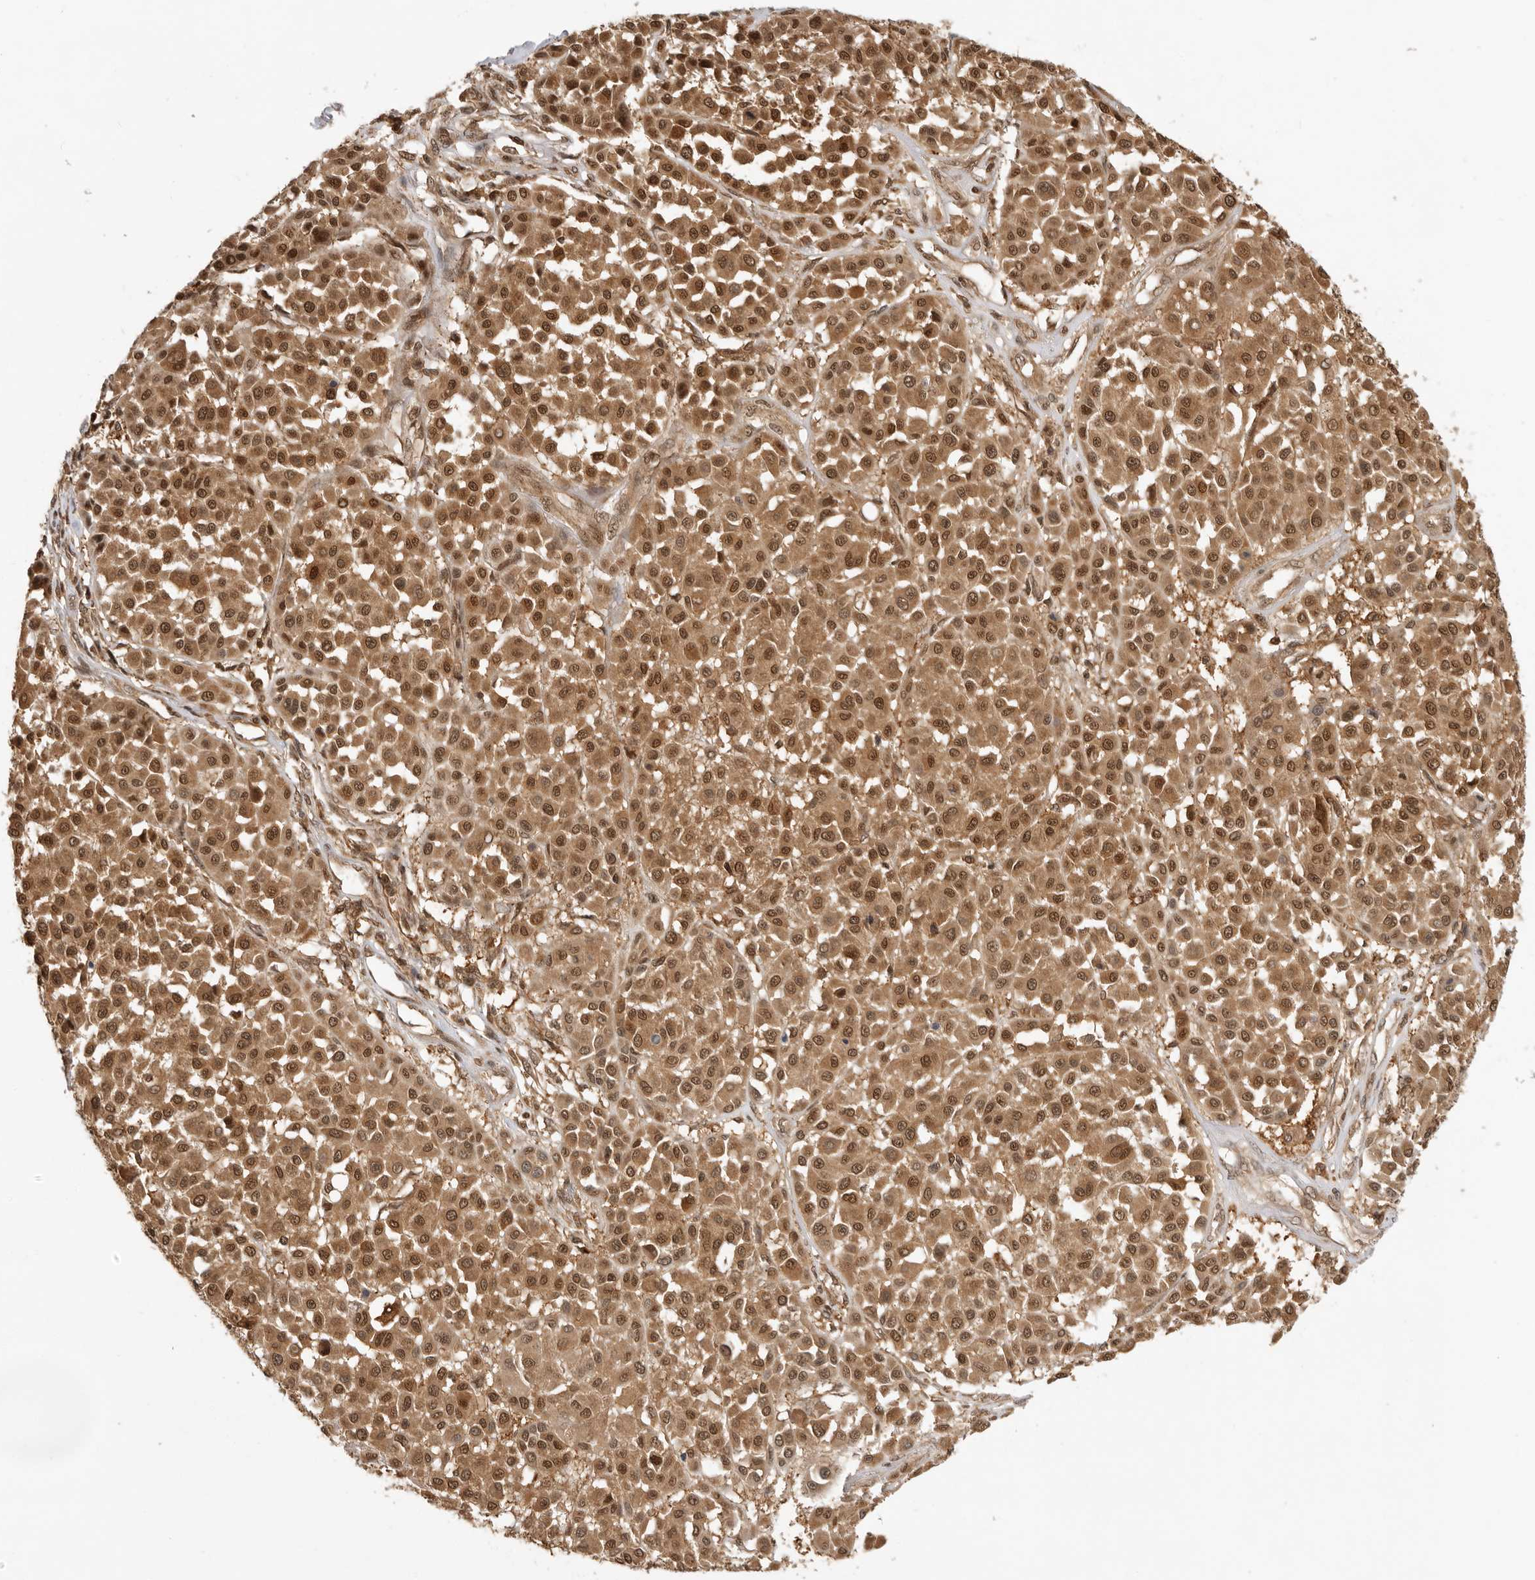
{"staining": {"intensity": "moderate", "quantity": ">75%", "location": "cytoplasmic/membranous,nuclear"}, "tissue": "melanoma", "cell_type": "Tumor cells", "image_type": "cancer", "snomed": [{"axis": "morphology", "description": "Malignant melanoma, Metastatic site"}, {"axis": "topography", "description": "Soft tissue"}], "caption": "High-power microscopy captured an immunohistochemistry (IHC) histopathology image of melanoma, revealing moderate cytoplasmic/membranous and nuclear positivity in about >75% of tumor cells.", "gene": "ADPRS", "patient": {"sex": "male", "age": 41}}